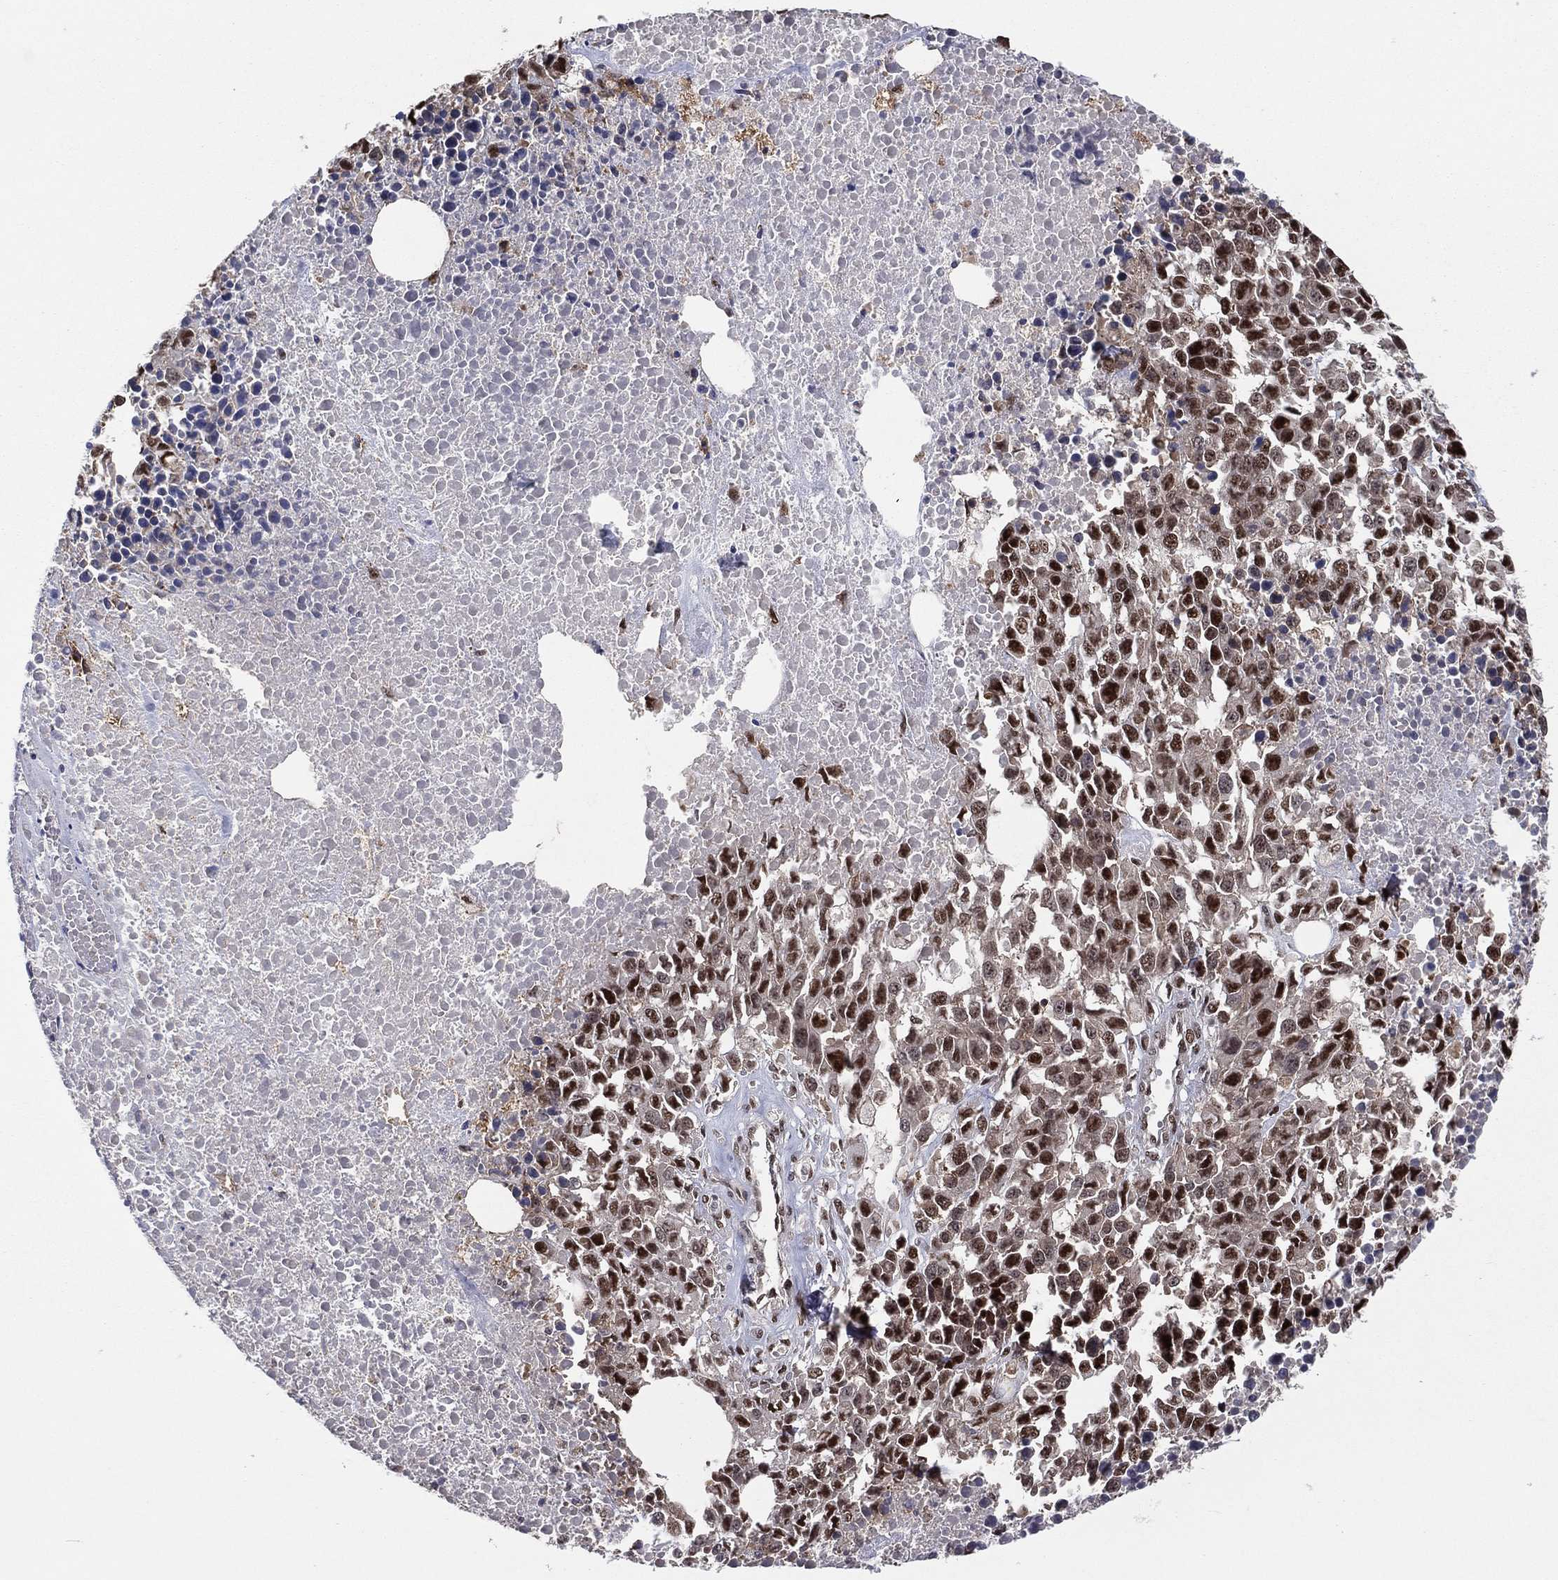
{"staining": {"intensity": "strong", "quantity": "25%-75%", "location": "nuclear"}, "tissue": "melanoma", "cell_type": "Tumor cells", "image_type": "cancer", "snomed": [{"axis": "morphology", "description": "Malignant melanoma, Metastatic site"}, {"axis": "topography", "description": "Skin"}], "caption": "The micrograph exhibits staining of melanoma, revealing strong nuclear protein positivity (brown color) within tumor cells.", "gene": "GPALPP1", "patient": {"sex": "male", "age": 84}}